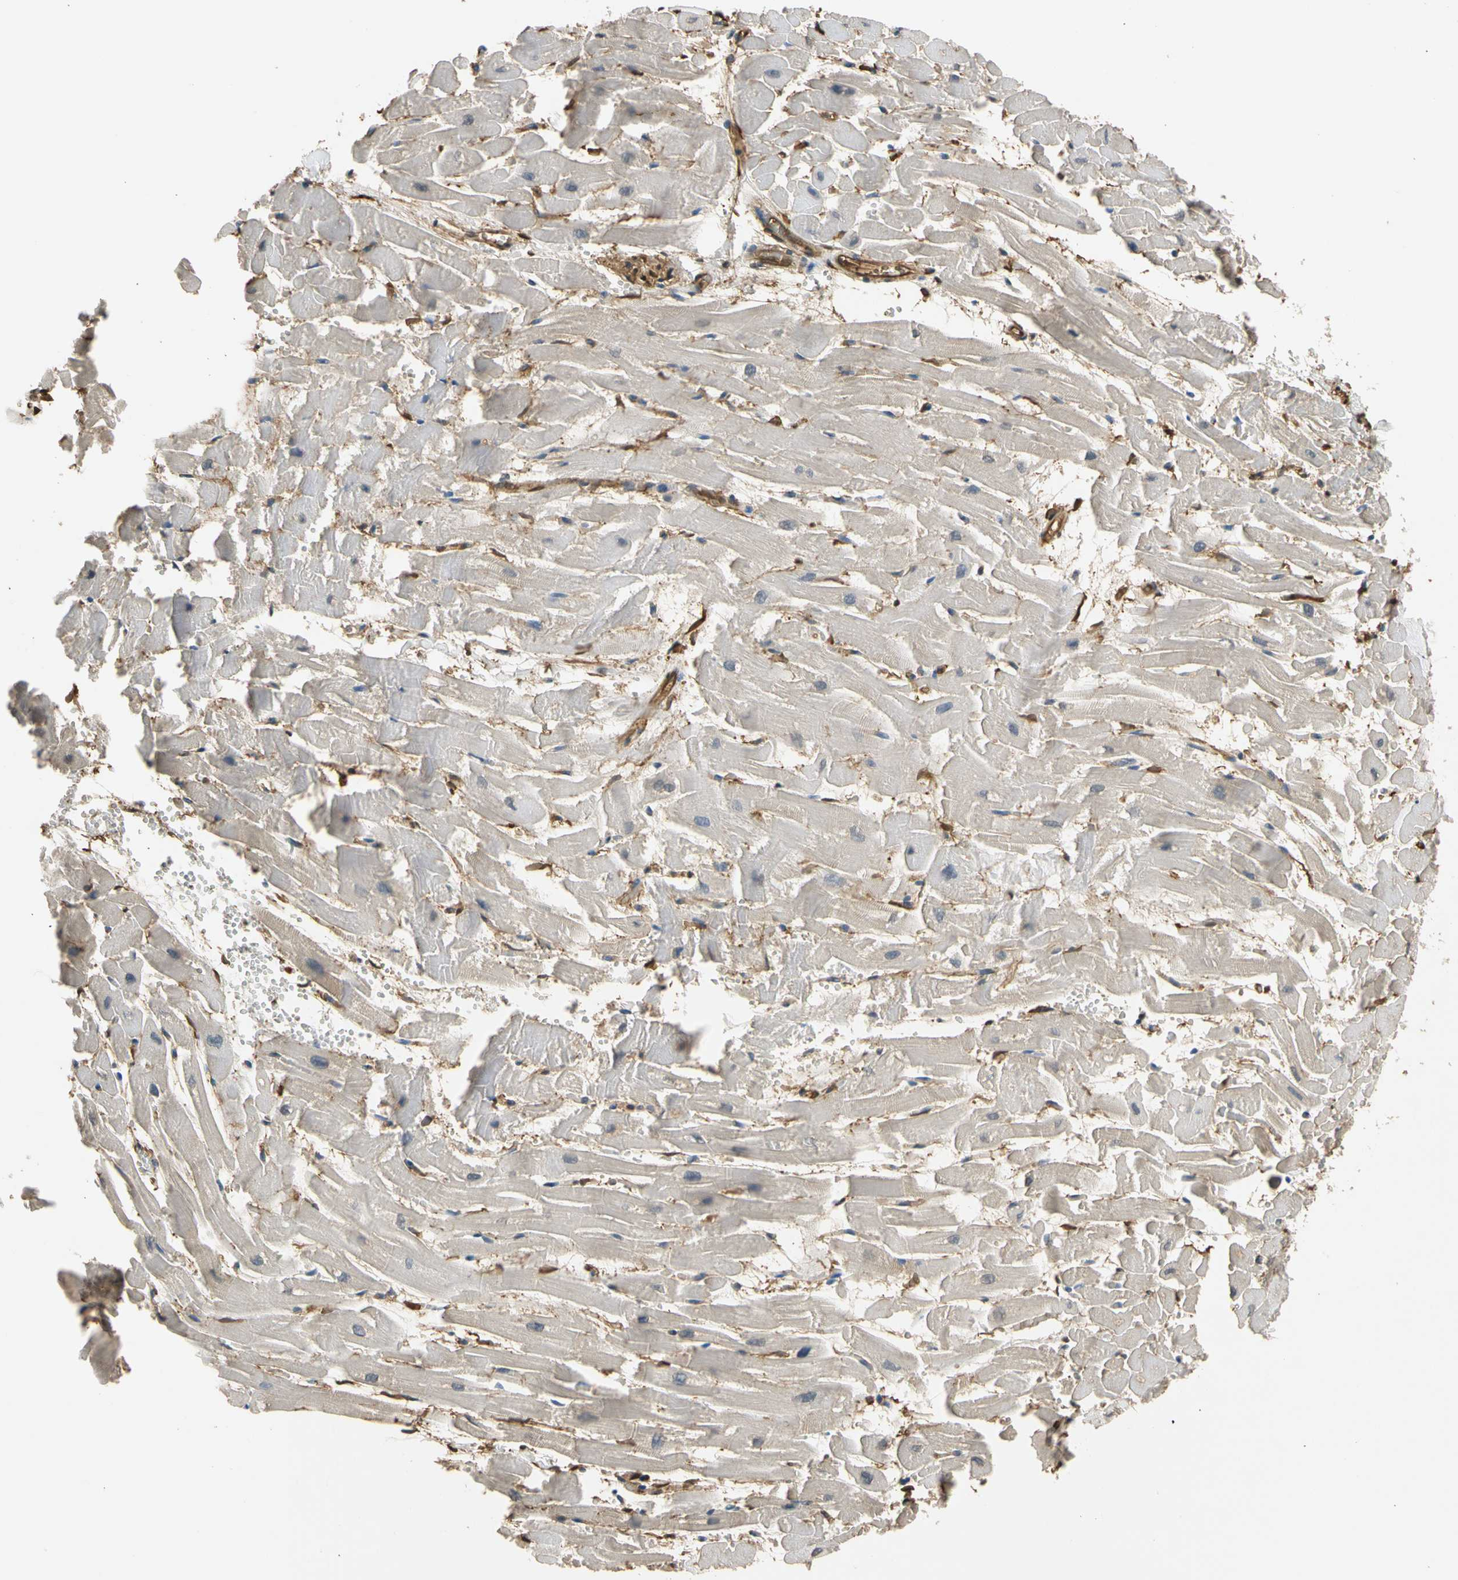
{"staining": {"intensity": "weak", "quantity": "25%-75%", "location": "cytoplasmic/membranous"}, "tissue": "heart muscle", "cell_type": "Cardiomyocytes", "image_type": "normal", "snomed": [{"axis": "morphology", "description": "Normal tissue, NOS"}, {"axis": "topography", "description": "Heart"}], "caption": "Immunohistochemical staining of normal human heart muscle reveals 25%-75% levels of weak cytoplasmic/membranous protein expression in approximately 25%-75% of cardiomyocytes.", "gene": "S100A6", "patient": {"sex": "female", "age": 19}}